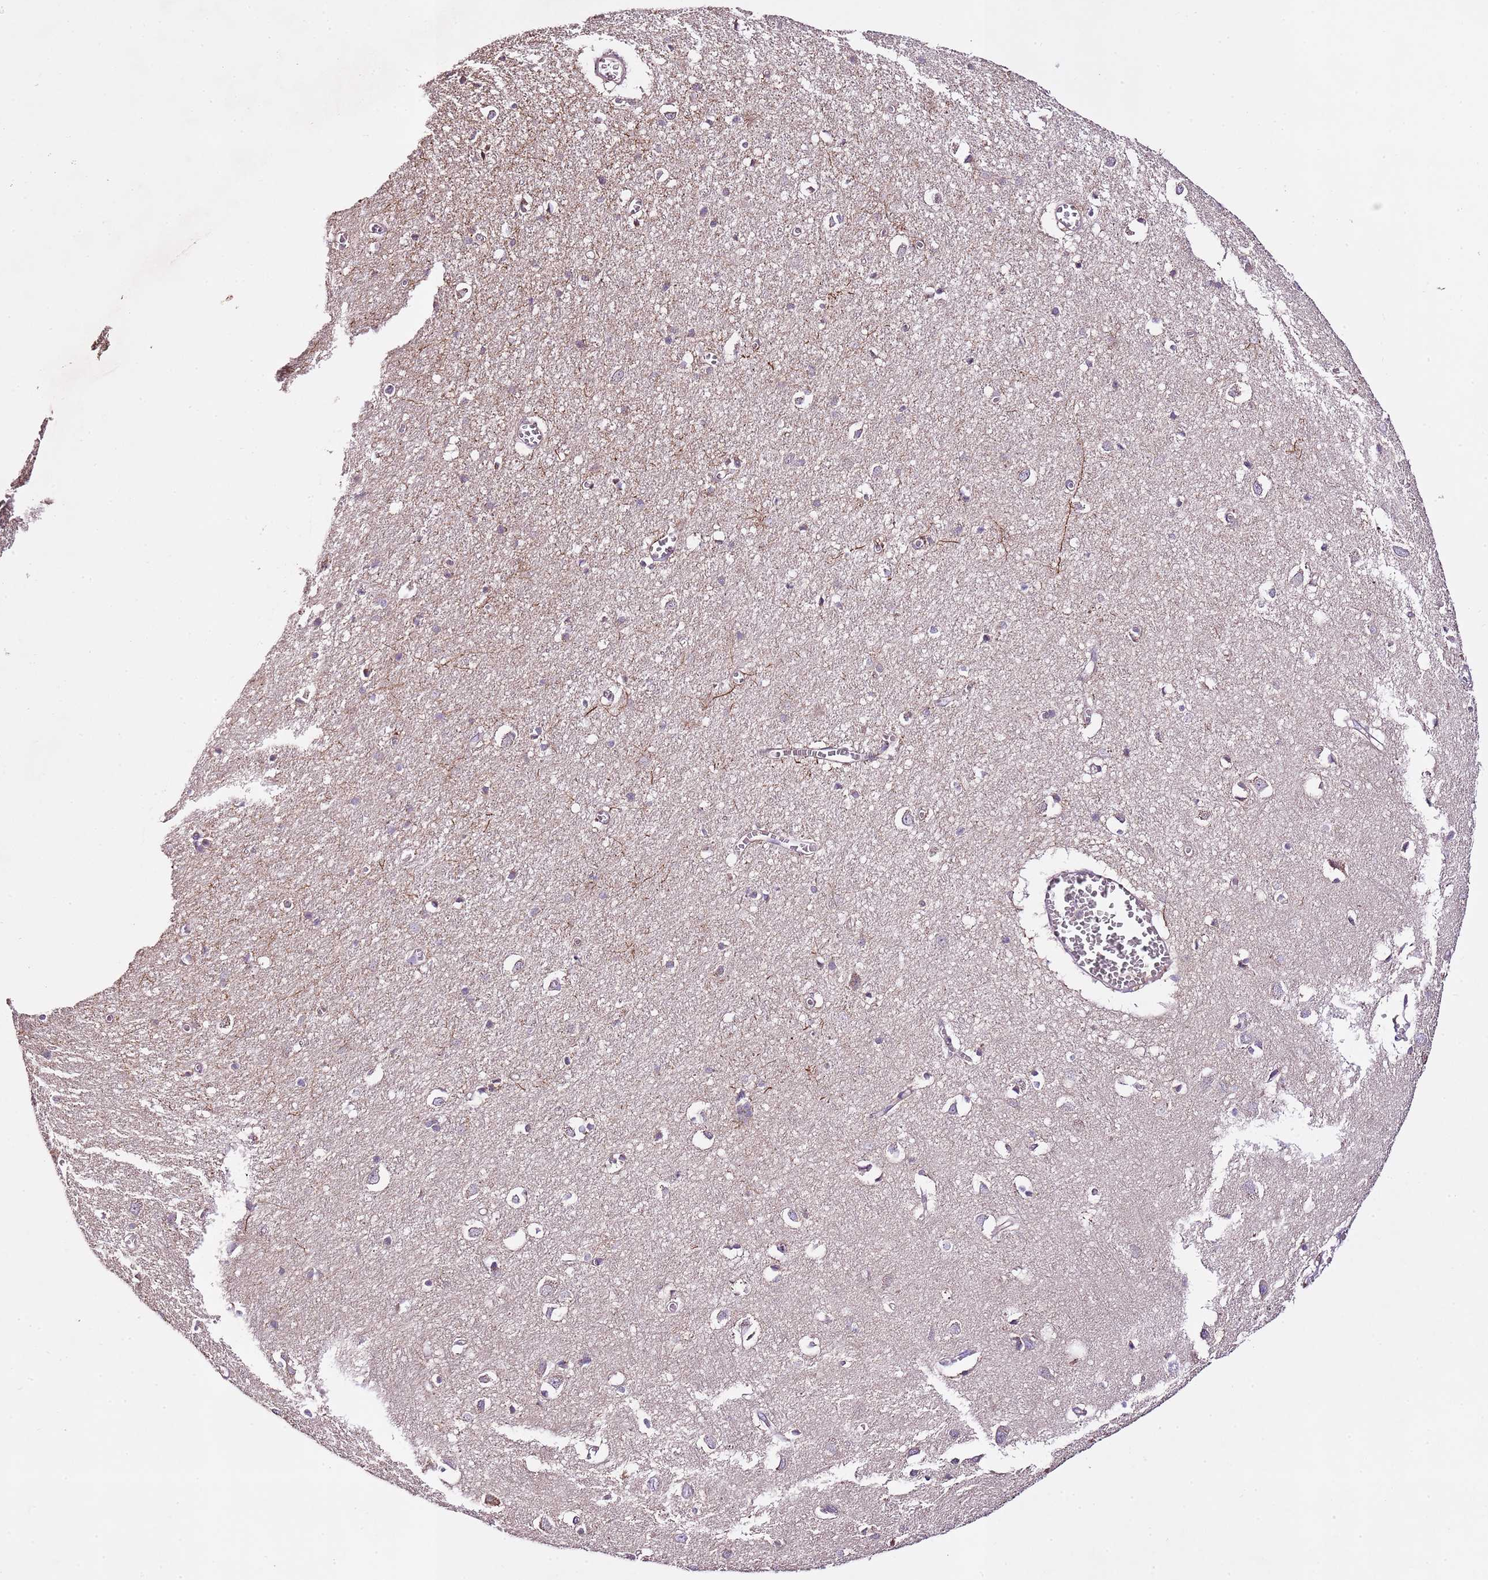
{"staining": {"intensity": "negative", "quantity": "none", "location": "none"}, "tissue": "cerebral cortex", "cell_type": "Endothelial cells", "image_type": "normal", "snomed": [{"axis": "morphology", "description": "Normal tissue, NOS"}, {"axis": "topography", "description": "Cerebral cortex"}], "caption": "A high-resolution micrograph shows immunohistochemistry staining of benign cerebral cortex, which demonstrates no significant staining in endothelial cells. The staining was performed using DAB (3,3'-diaminobenzidine) to visualize the protein expression in brown, while the nuclei were stained in blue with hematoxylin (Magnification: 20x).", "gene": "CMKLR1", "patient": {"sex": "female", "age": 64}}